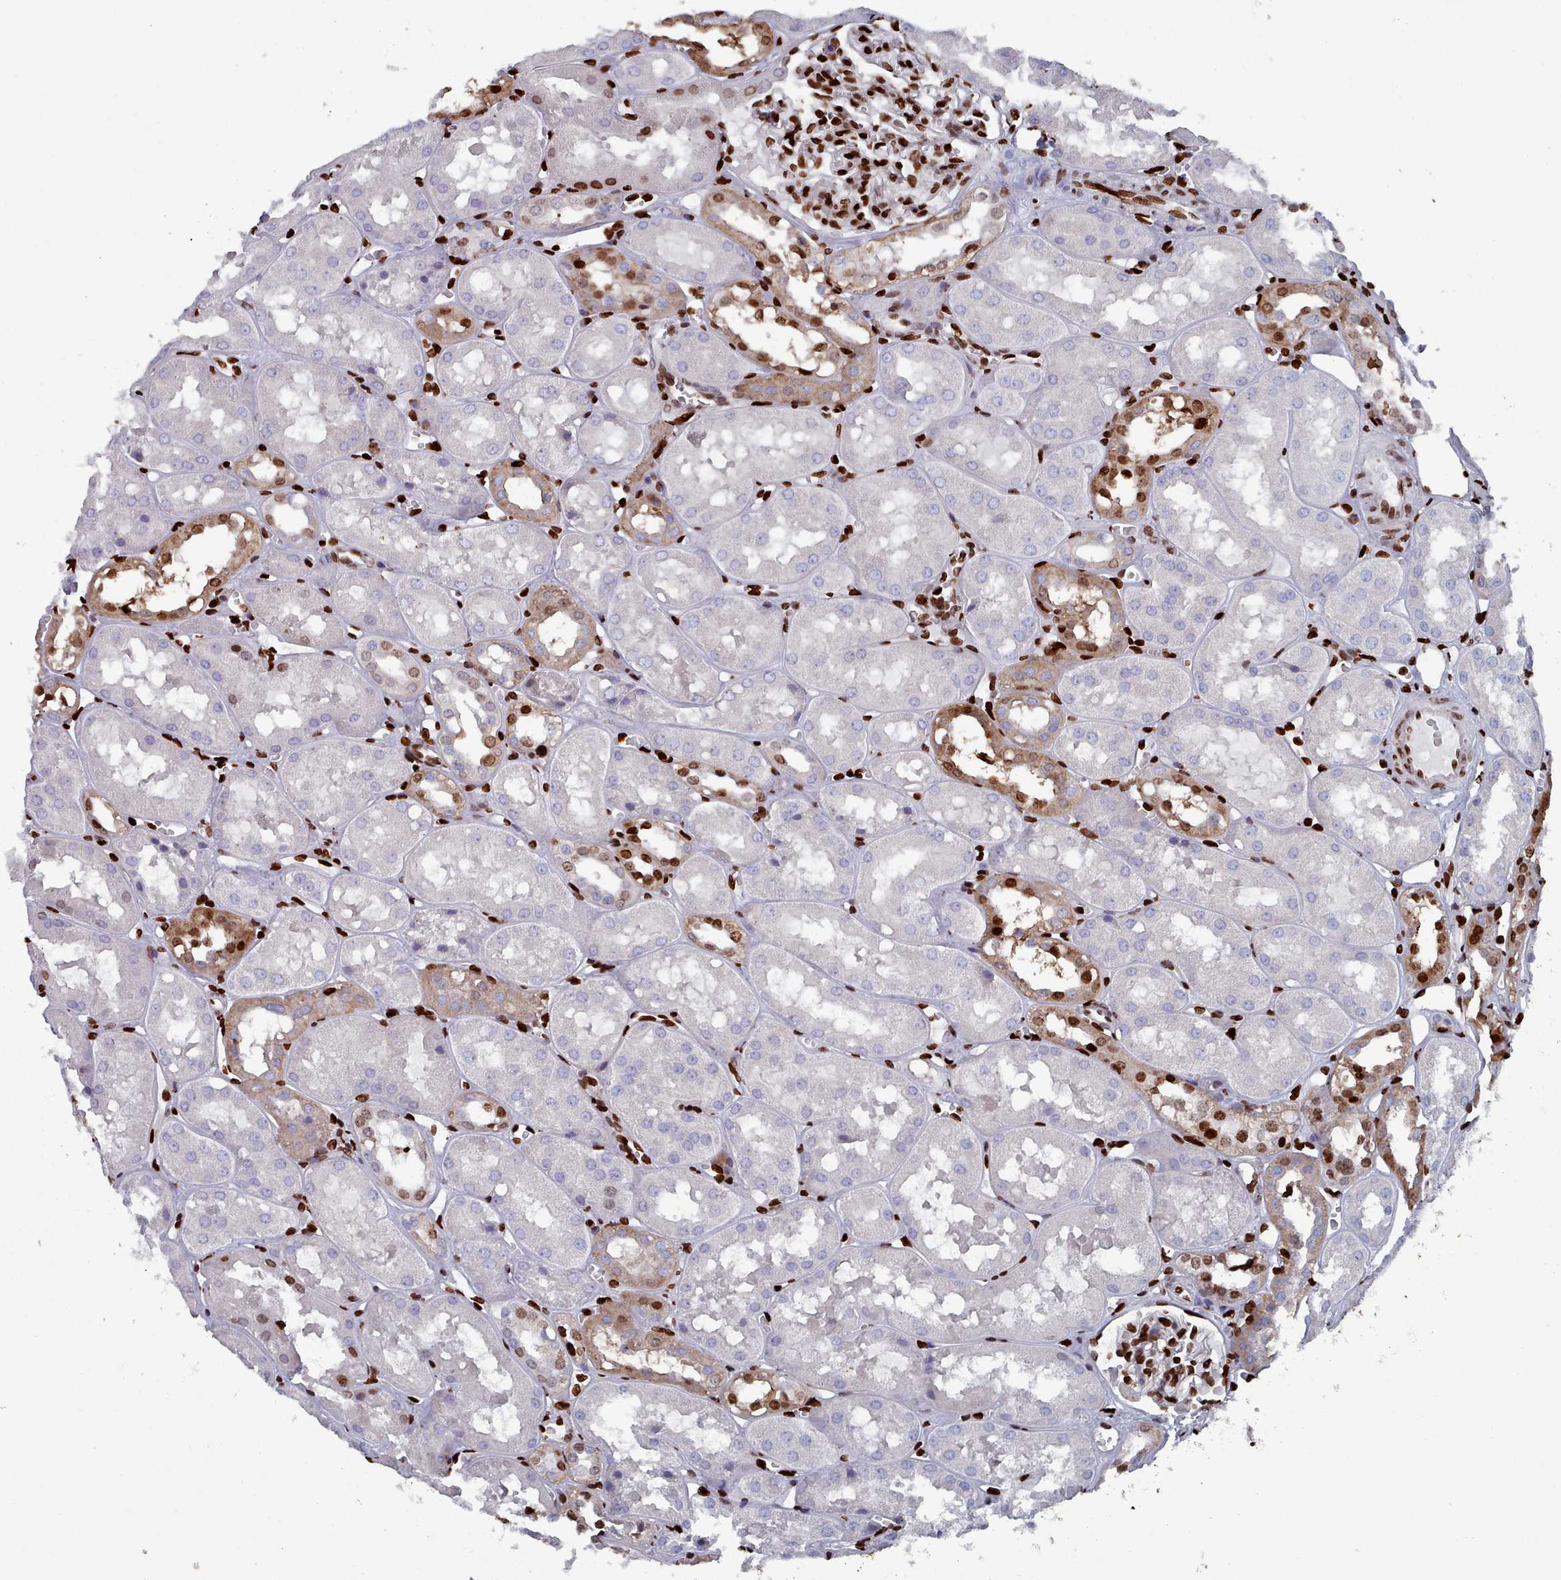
{"staining": {"intensity": "strong", "quantity": ">75%", "location": "nuclear"}, "tissue": "kidney", "cell_type": "Cells in glomeruli", "image_type": "normal", "snomed": [{"axis": "morphology", "description": "Normal tissue, NOS"}, {"axis": "topography", "description": "Kidney"}], "caption": "Protein staining by immunohistochemistry (IHC) exhibits strong nuclear expression in approximately >75% of cells in glomeruli in unremarkable kidney.", "gene": "PCDHB11", "patient": {"sex": "male", "age": 16}}